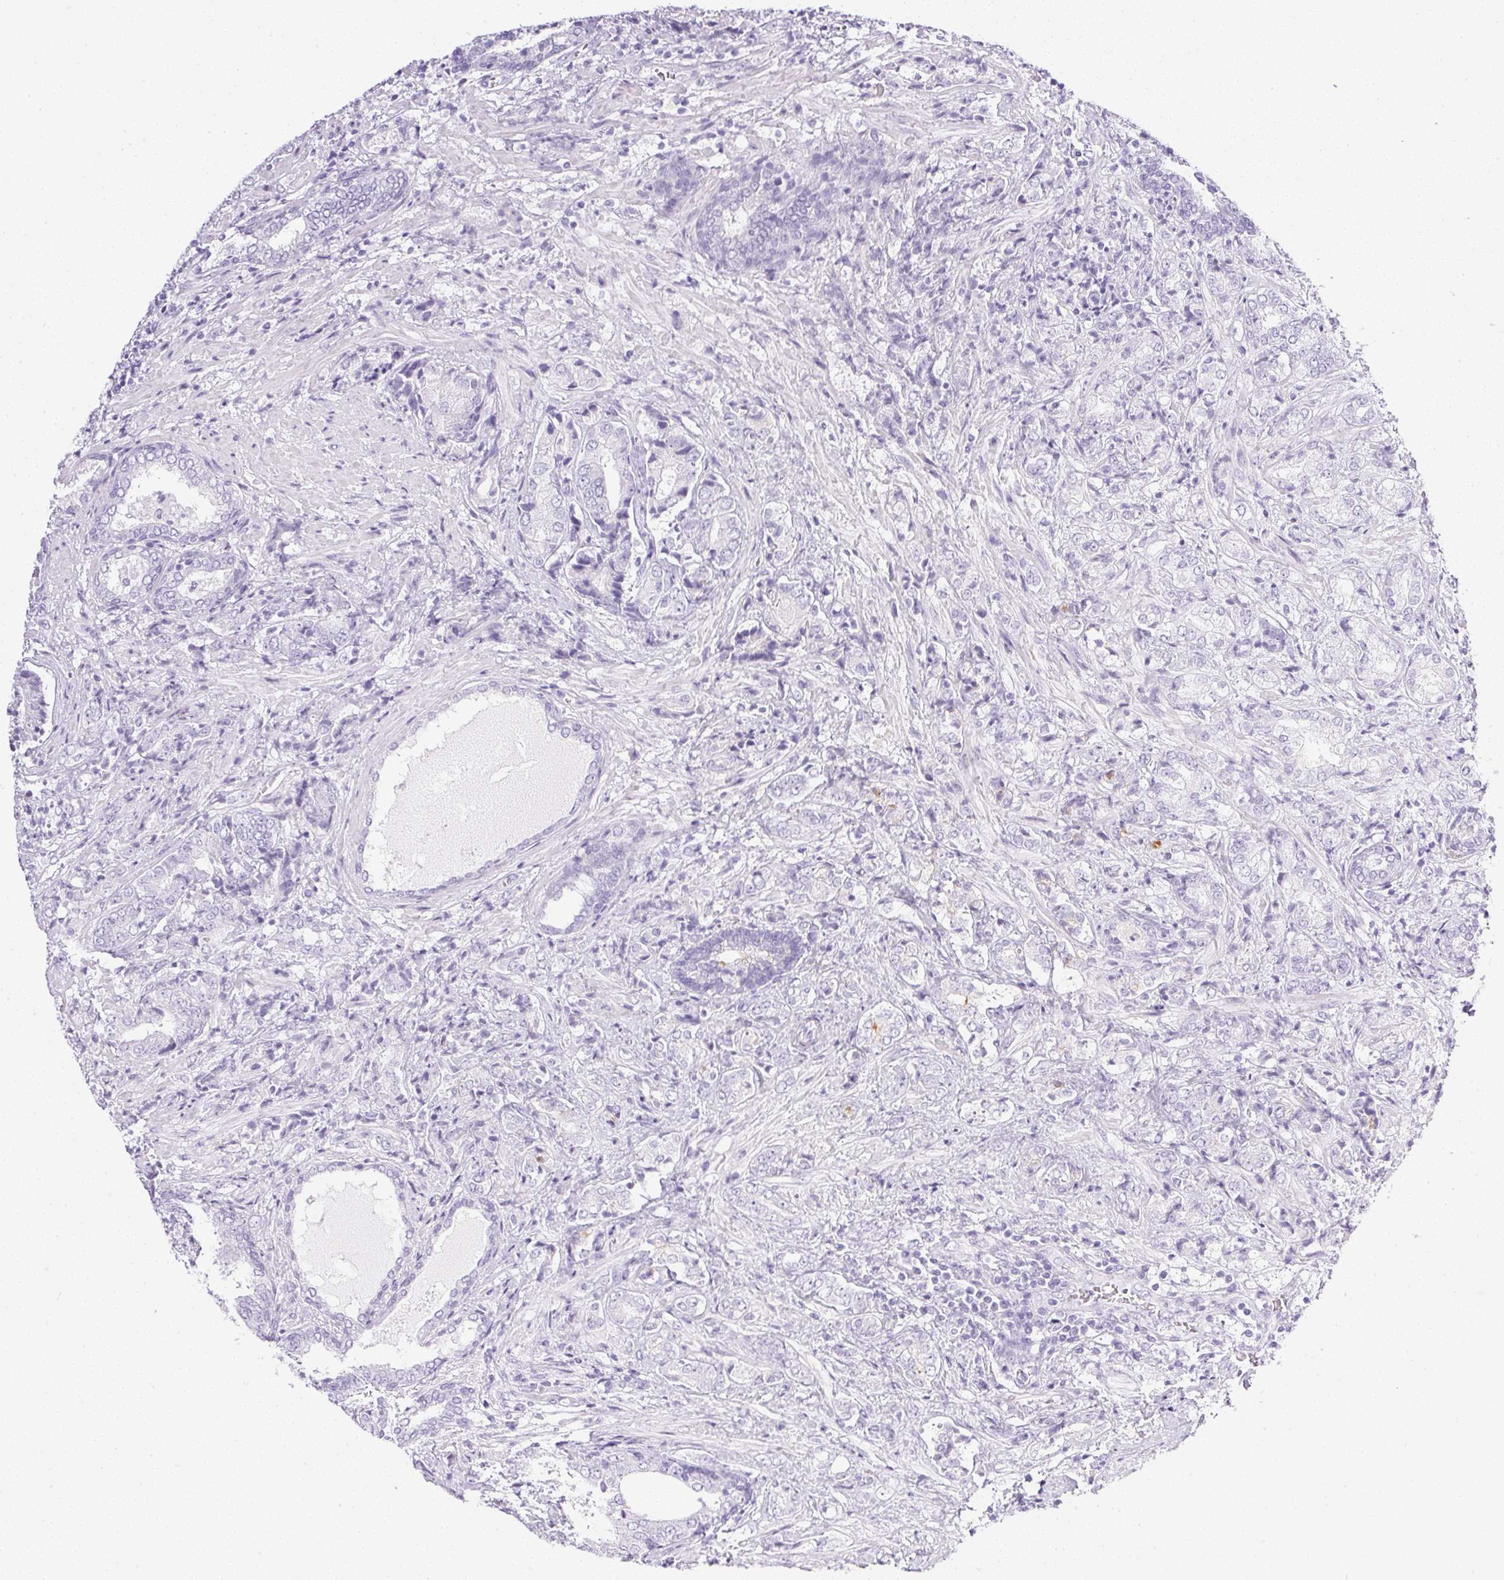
{"staining": {"intensity": "negative", "quantity": "none", "location": "none"}, "tissue": "prostate cancer", "cell_type": "Tumor cells", "image_type": "cancer", "snomed": [{"axis": "morphology", "description": "Adenocarcinoma, High grade"}, {"axis": "topography", "description": "Prostate"}], "caption": "Immunohistochemistry histopathology image of high-grade adenocarcinoma (prostate) stained for a protein (brown), which exhibits no staining in tumor cells.", "gene": "CPB1", "patient": {"sex": "male", "age": 62}}